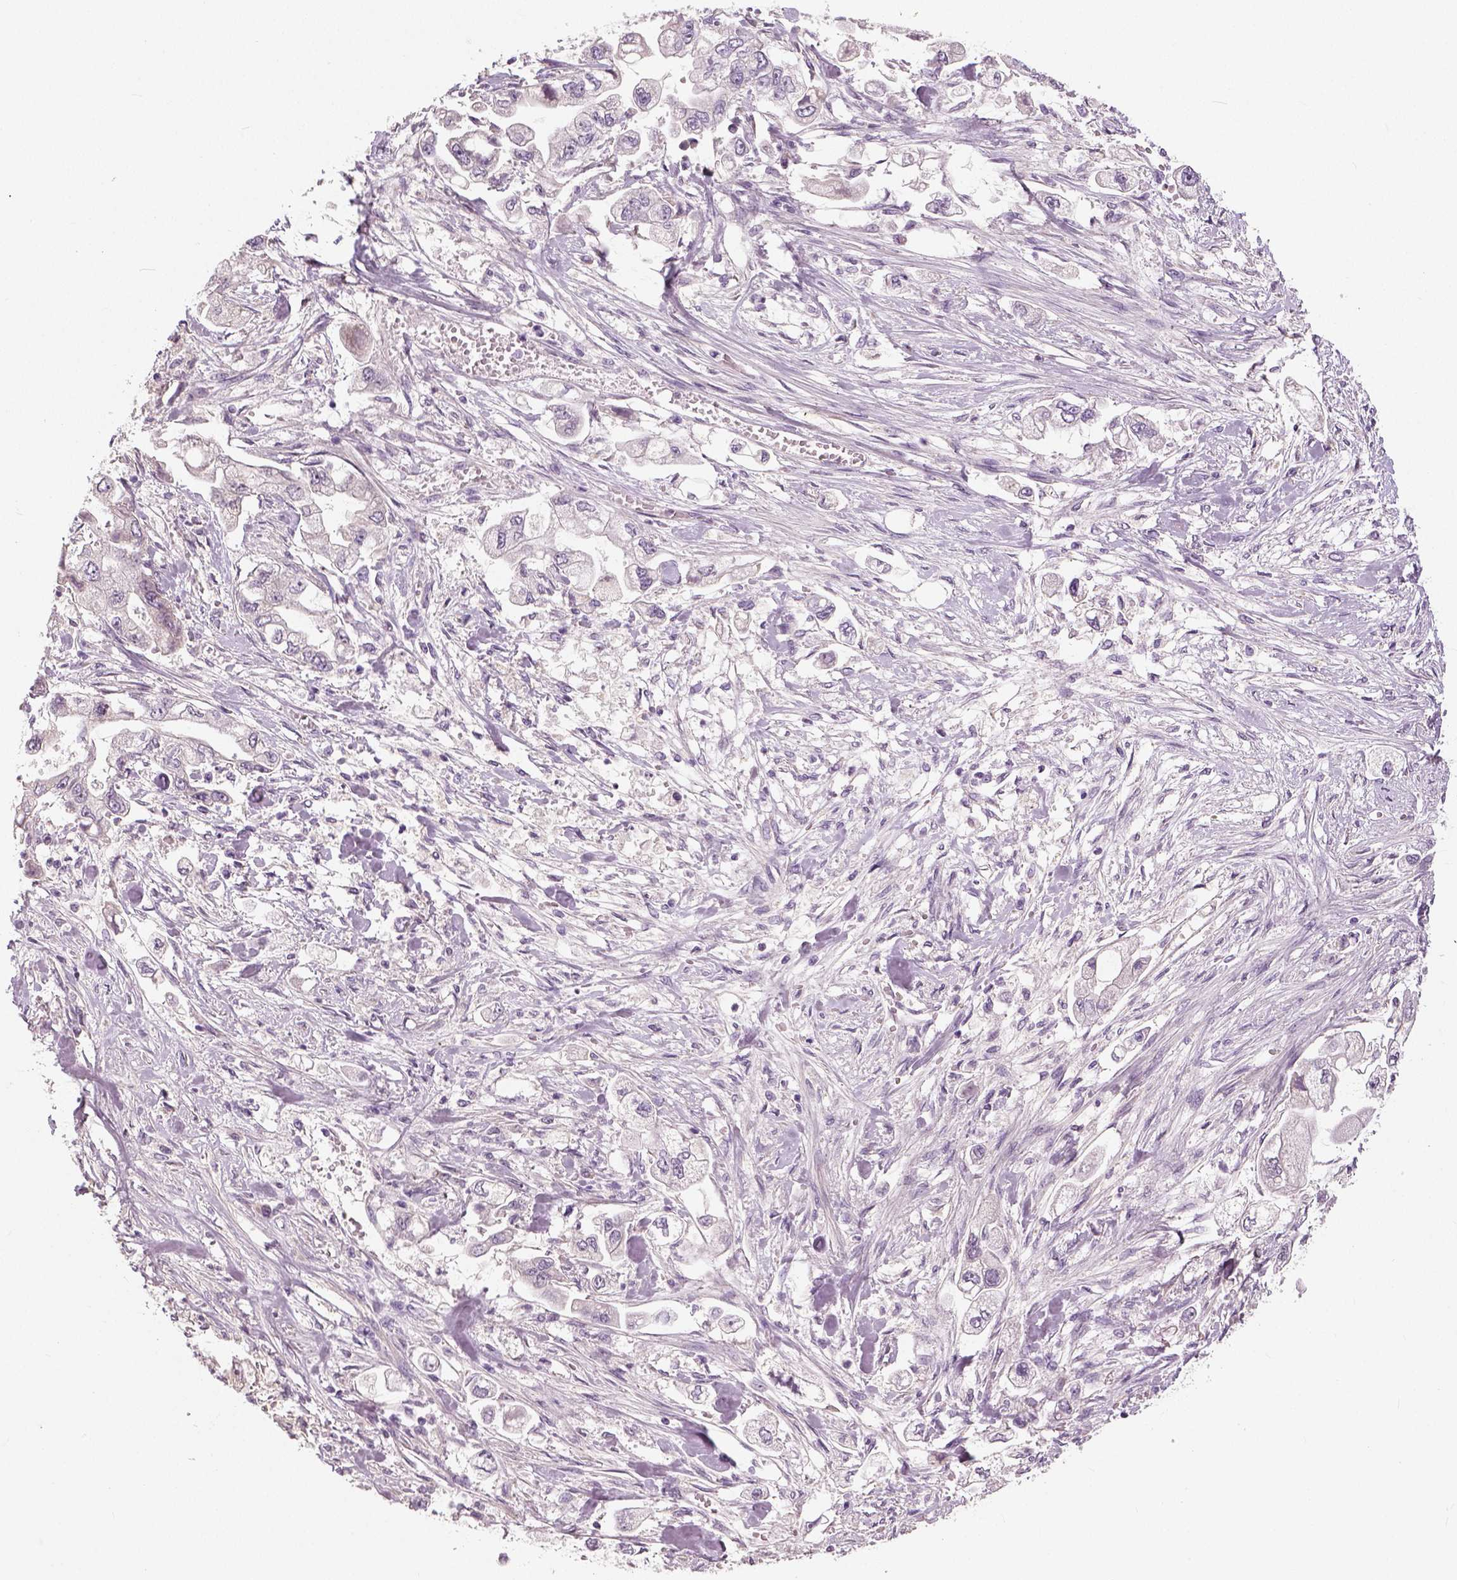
{"staining": {"intensity": "negative", "quantity": "none", "location": "none"}, "tissue": "stomach cancer", "cell_type": "Tumor cells", "image_type": "cancer", "snomed": [{"axis": "morphology", "description": "Adenocarcinoma, NOS"}, {"axis": "topography", "description": "Stomach"}], "caption": "Tumor cells show no significant expression in adenocarcinoma (stomach). (IHC, brightfield microscopy, high magnification).", "gene": "NECAB1", "patient": {"sex": "male", "age": 62}}